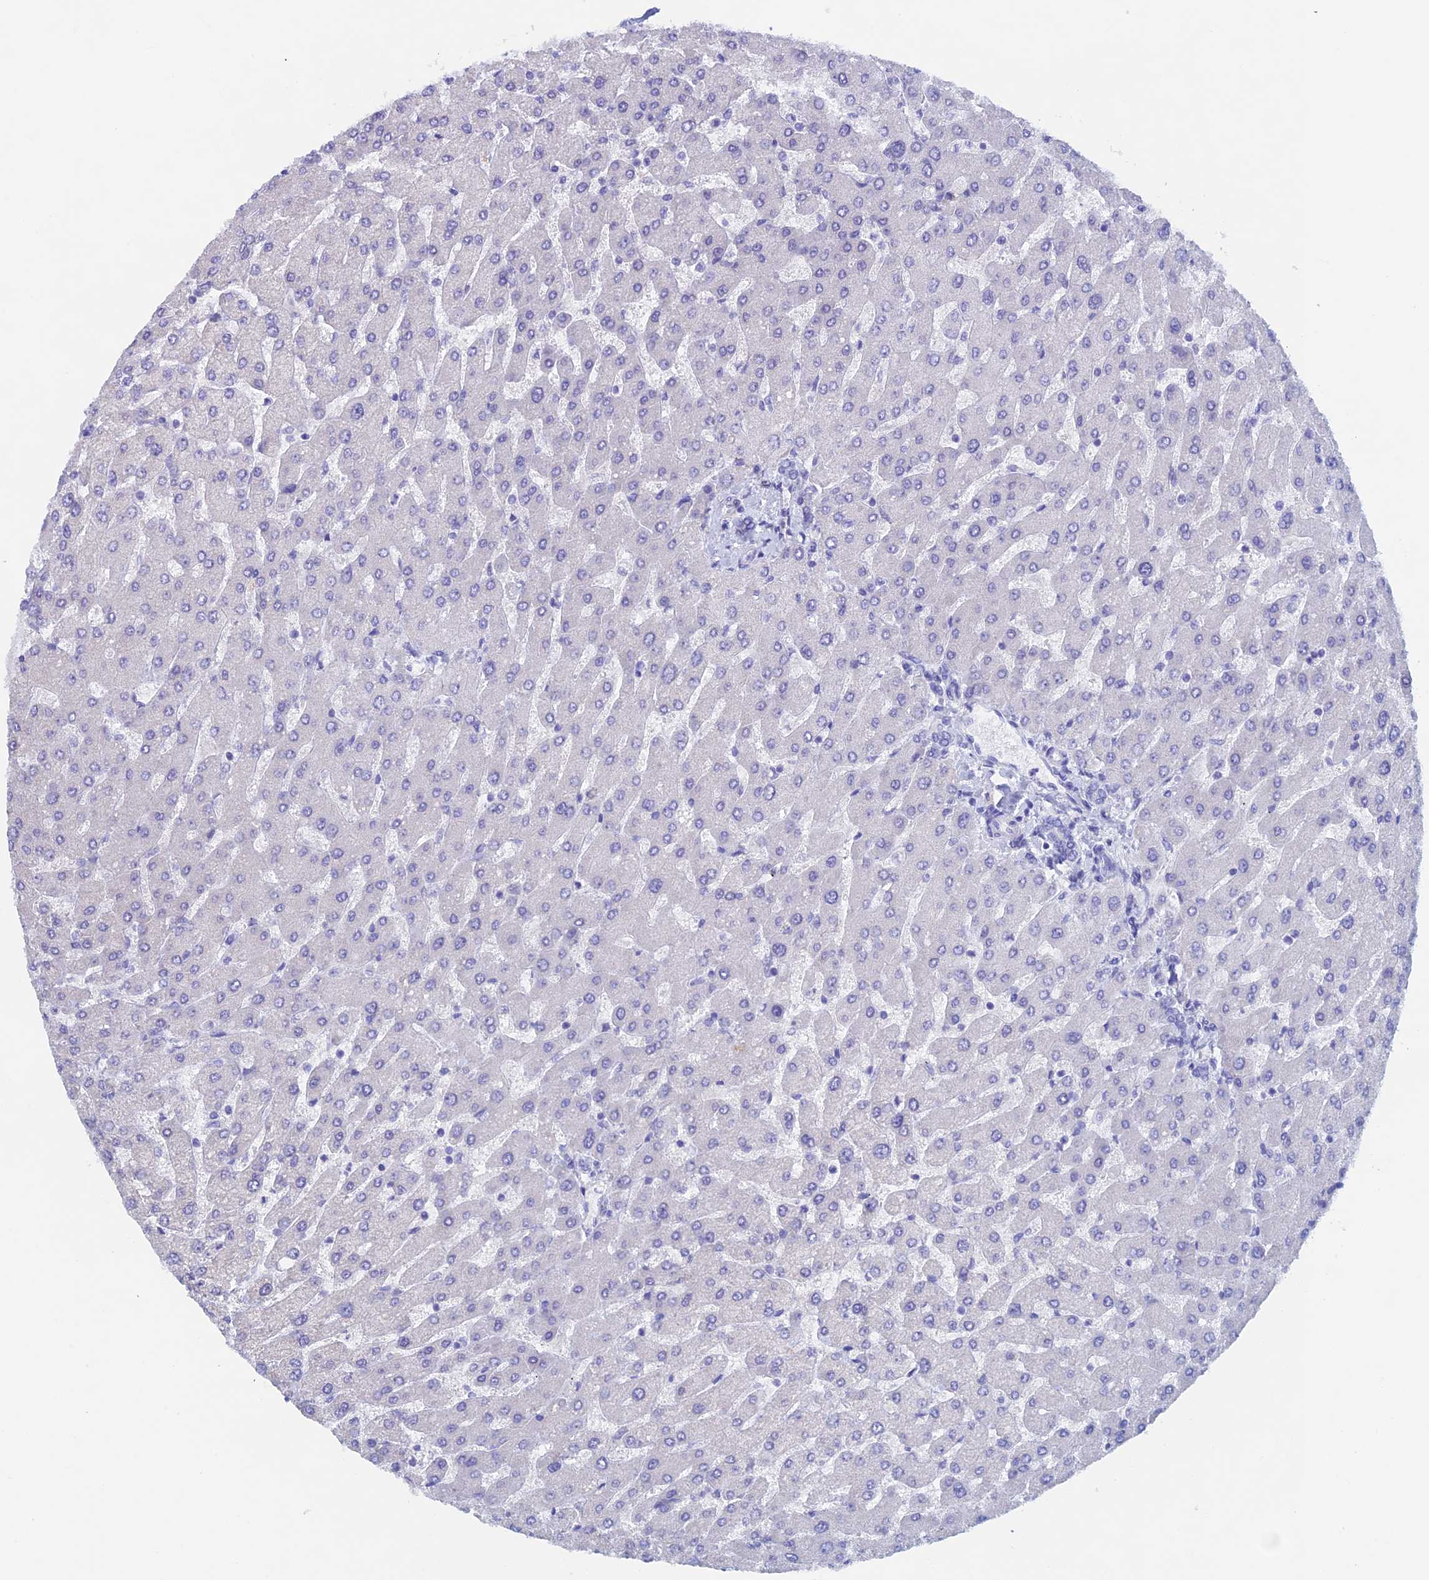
{"staining": {"intensity": "negative", "quantity": "none", "location": "none"}, "tissue": "liver", "cell_type": "Cholangiocytes", "image_type": "normal", "snomed": [{"axis": "morphology", "description": "Normal tissue, NOS"}, {"axis": "topography", "description": "Liver"}], "caption": "Photomicrograph shows no protein positivity in cholangiocytes of normal liver. The staining is performed using DAB brown chromogen with nuclei counter-stained in using hematoxylin.", "gene": "PSMC3IP", "patient": {"sex": "male", "age": 55}}